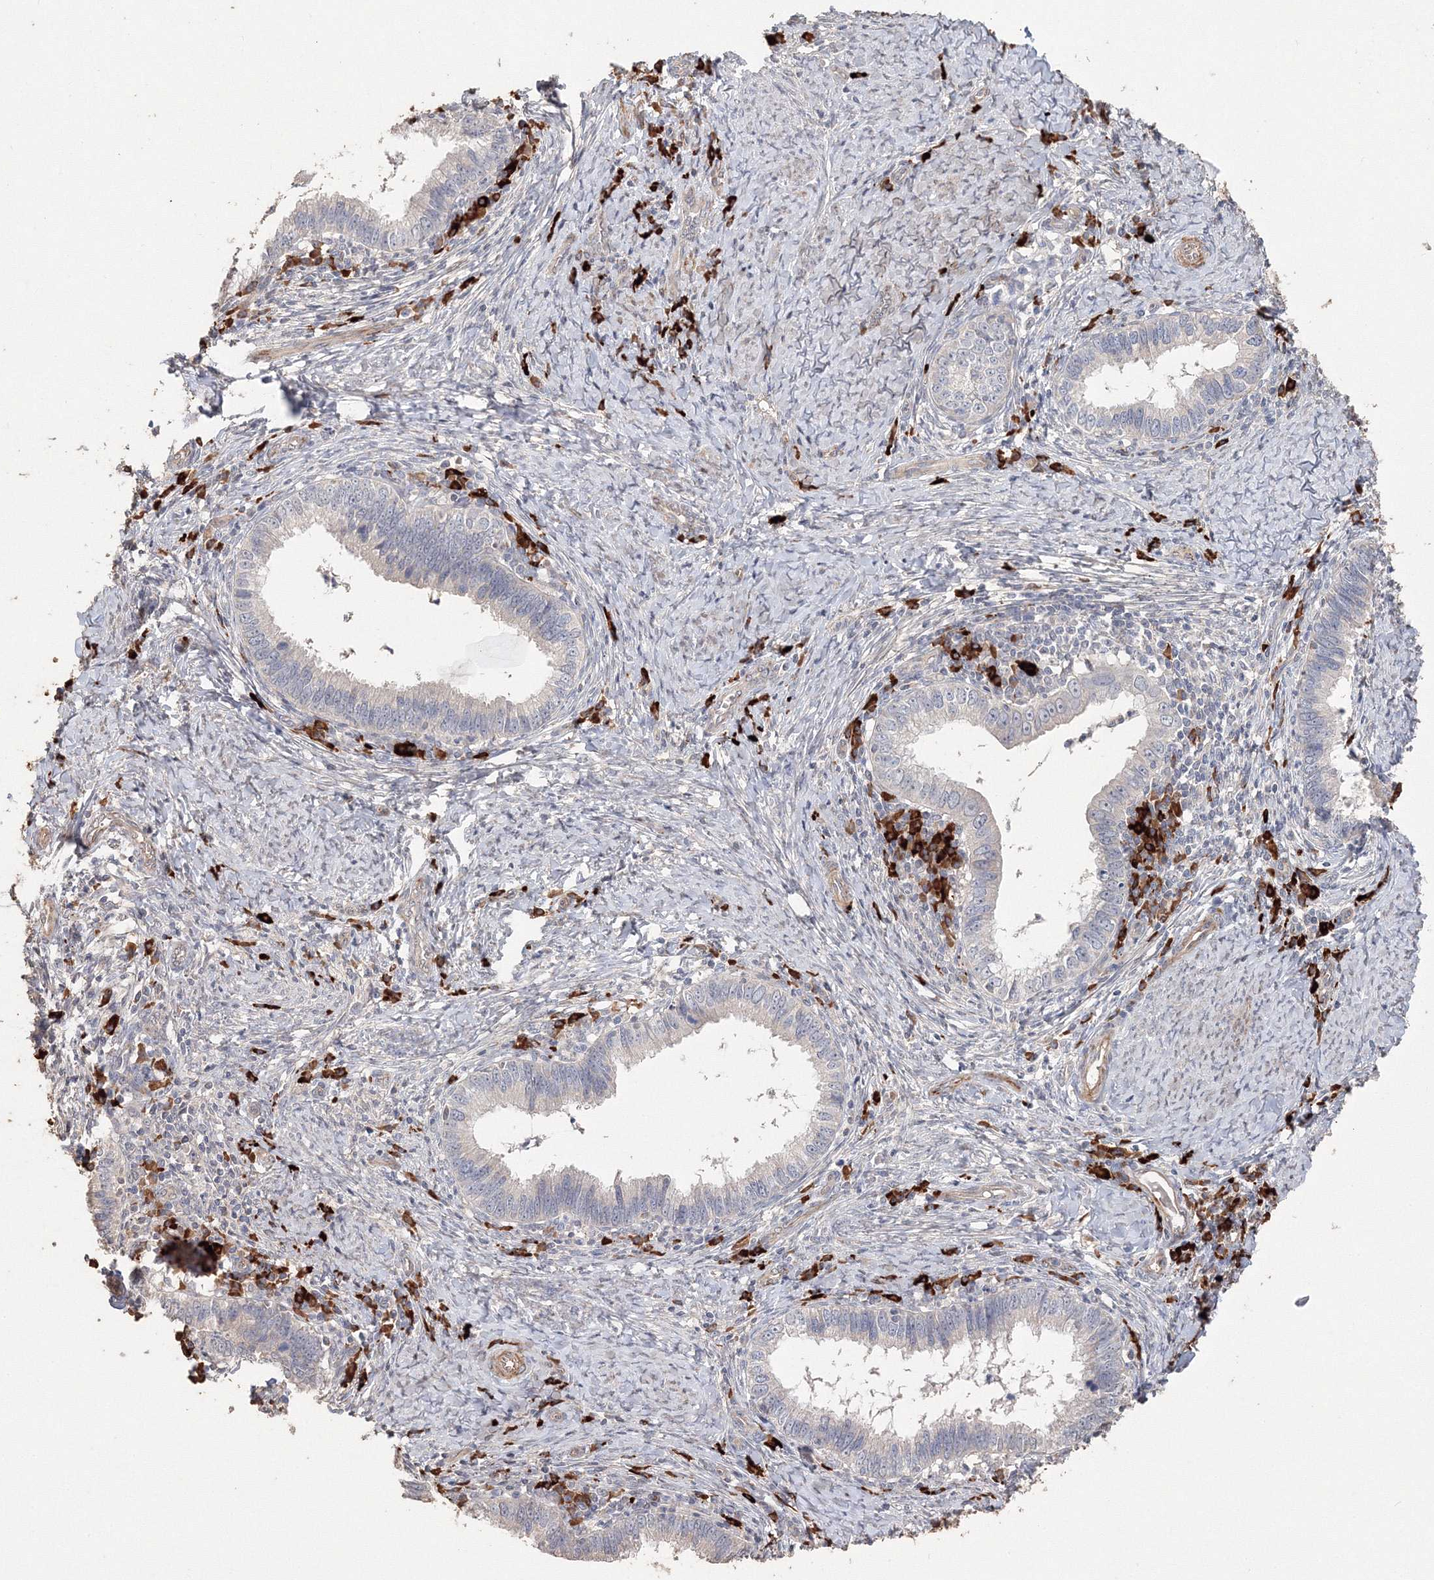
{"staining": {"intensity": "negative", "quantity": "none", "location": "none"}, "tissue": "cervical cancer", "cell_type": "Tumor cells", "image_type": "cancer", "snomed": [{"axis": "morphology", "description": "Adenocarcinoma, NOS"}, {"axis": "topography", "description": "Cervix"}], "caption": "Adenocarcinoma (cervical) was stained to show a protein in brown. There is no significant staining in tumor cells.", "gene": "NALF2", "patient": {"sex": "female", "age": 36}}